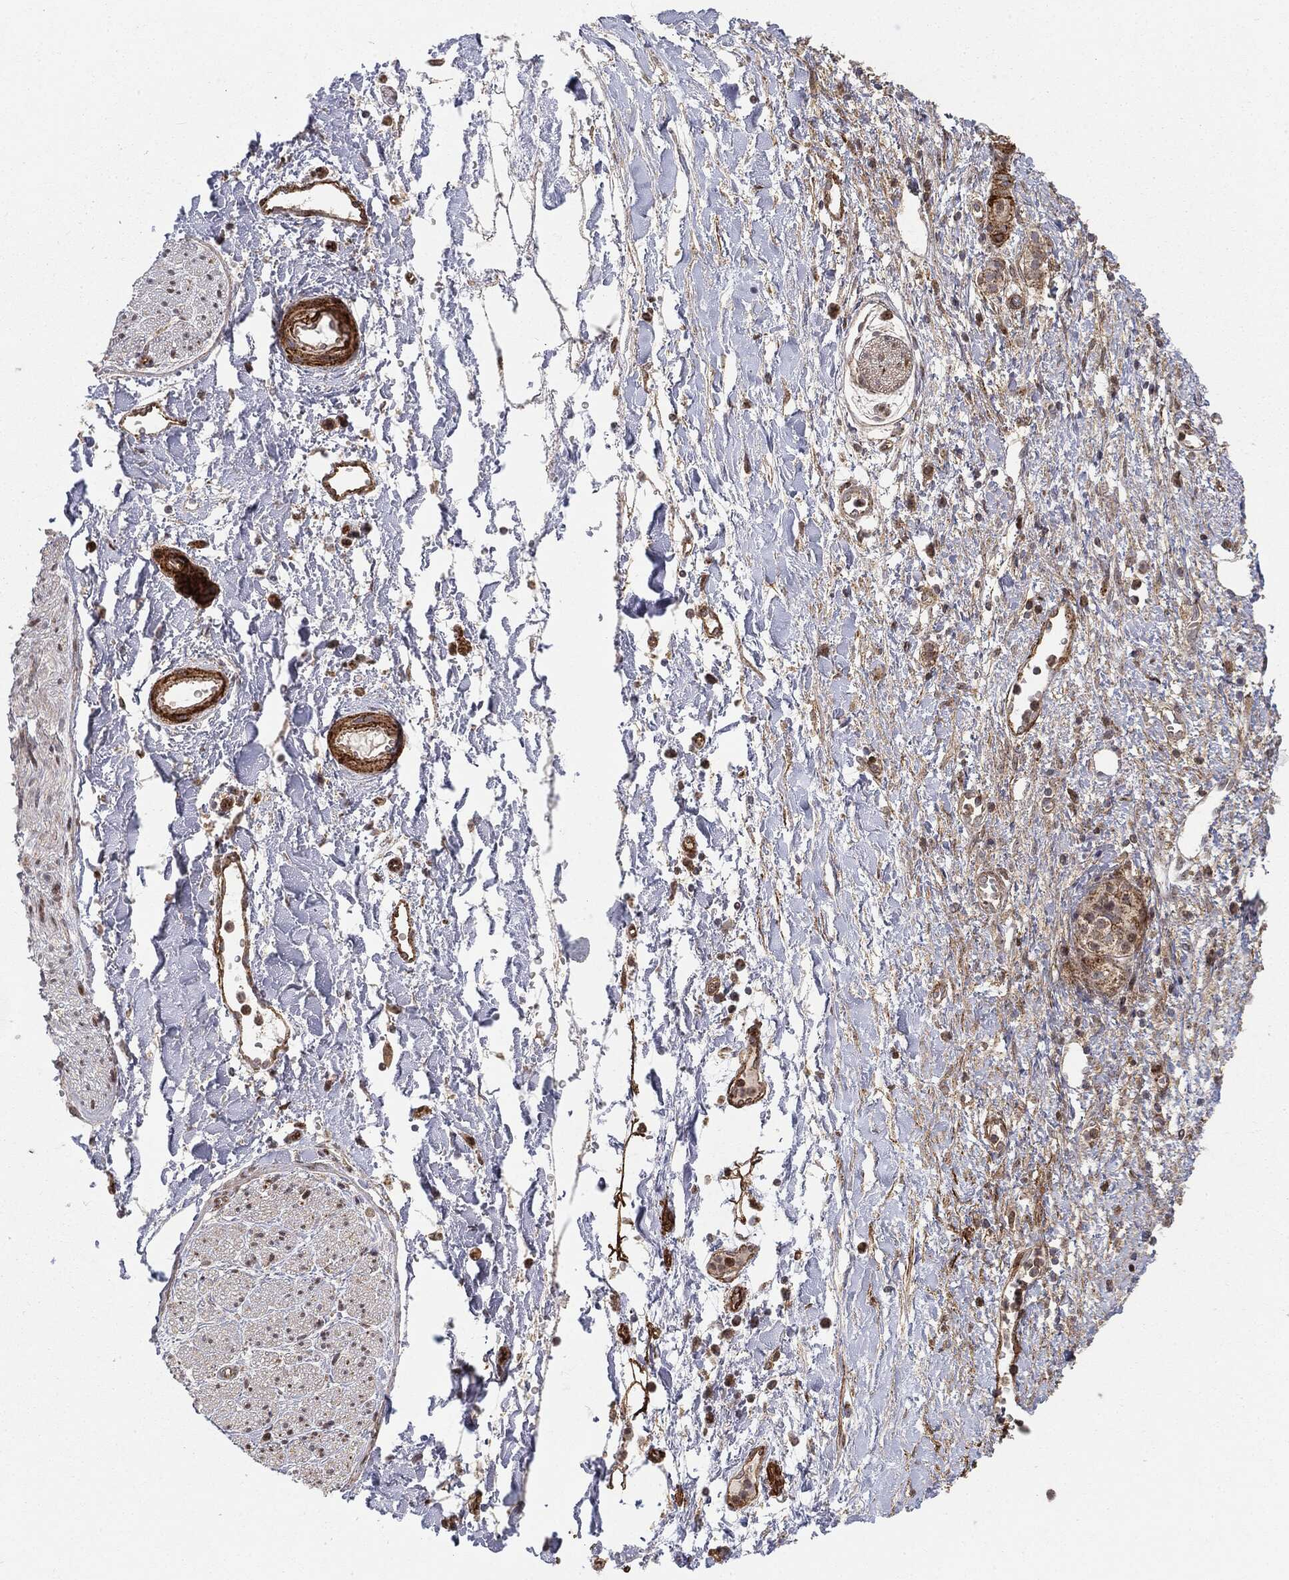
{"staining": {"intensity": "negative", "quantity": "none", "location": "none"}, "tissue": "soft tissue", "cell_type": "Fibroblasts", "image_type": "normal", "snomed": [{"axis": "morphology", "description": "Normal tissue, NOS"}, {"axis": "morphology", "description": "Adenocarcinoma, NOS"}, {"axis": "topography", "description": "Pancreas"}, {"axis": "topography", "description": "Peripheral nerve tissue"}], "caption": "A micrograph of human soft tissue is negative for staining in fibroblasts. (Stains: DAB (3,3'-diaminobenzidine) immunohistochemistry with hematoxylin counter stain, Microscopy: brightfield microscopy at high magnification).", "gene": "PTEN", "patient": {"sex": "male", "age": 61}}